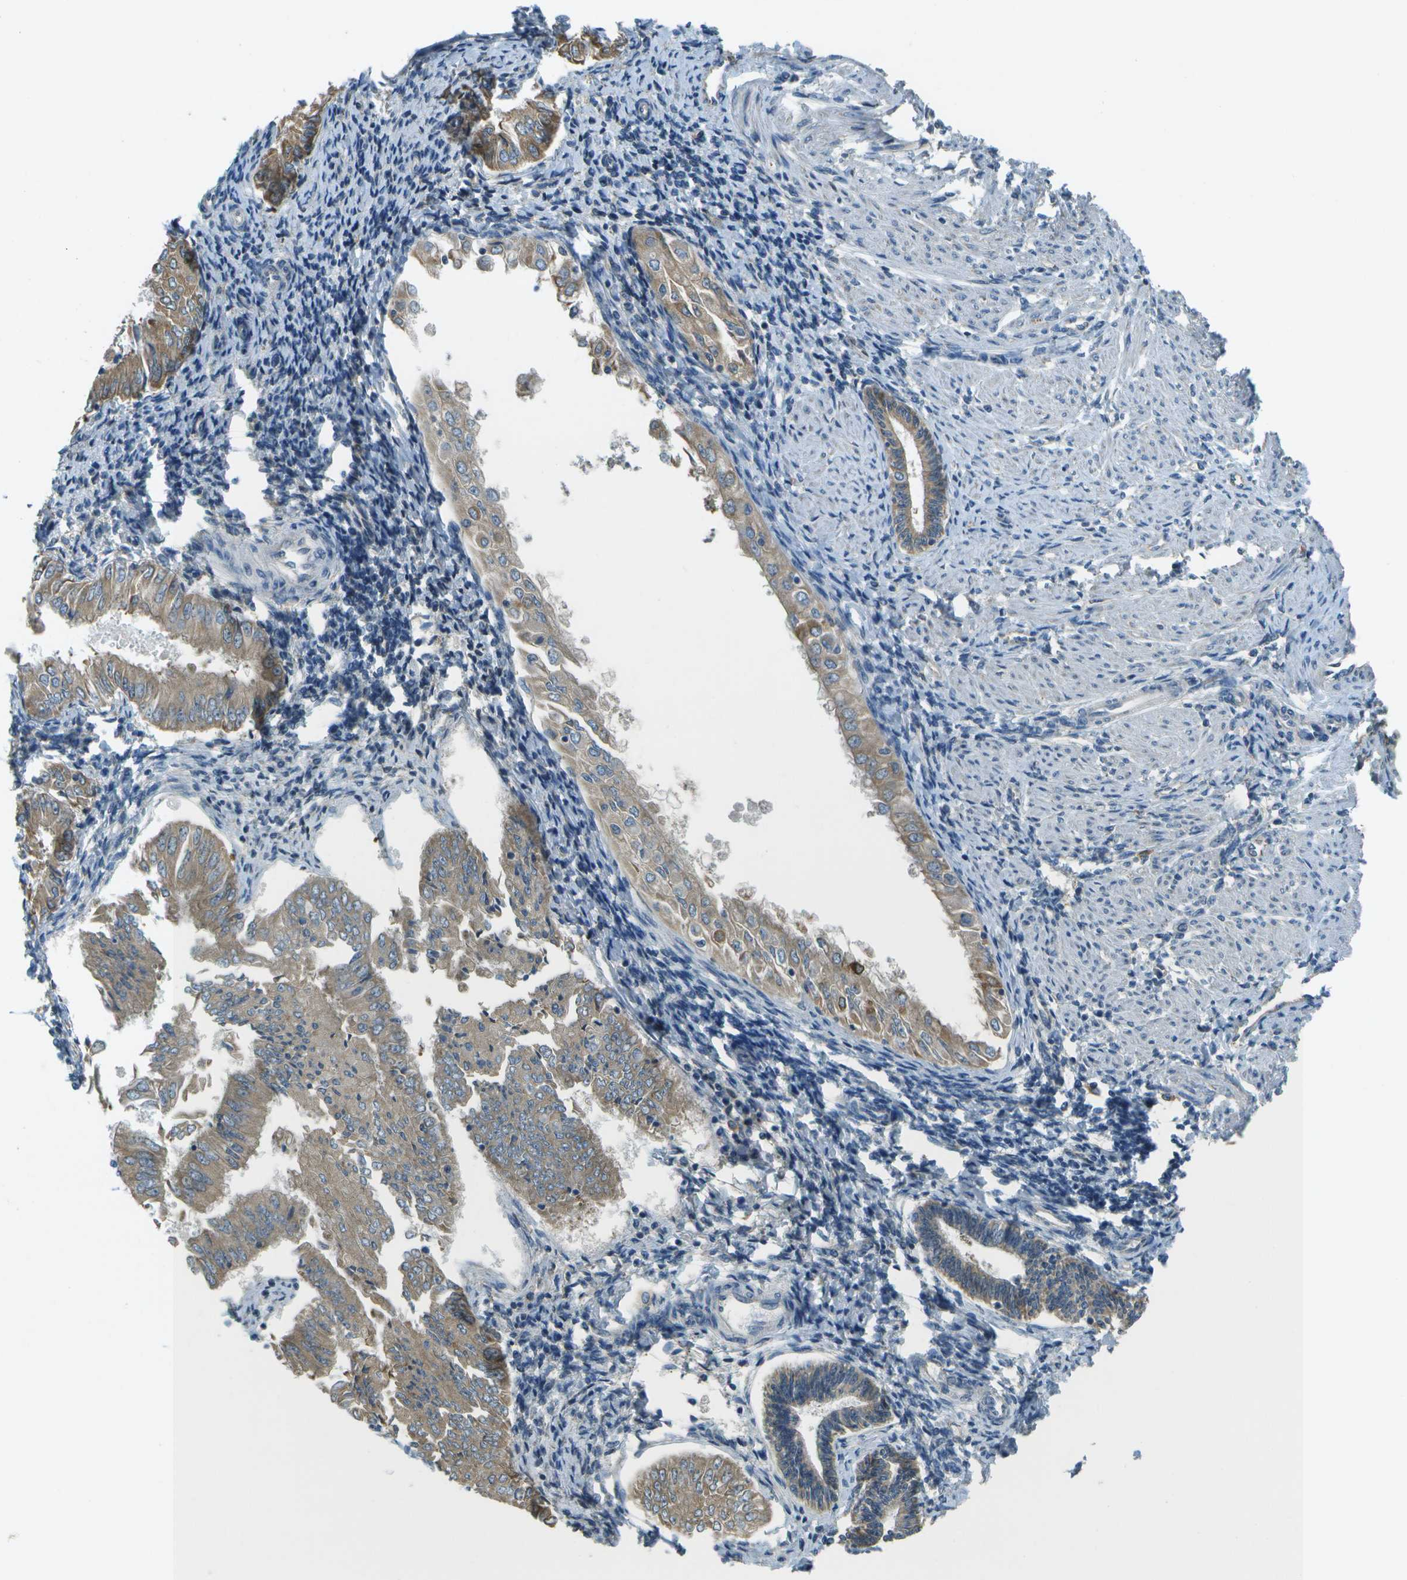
{"staining": {"intensity": "weak", "quantity": "<25%", "location": "cytoplasmic/membranous"}, "tissue": "endometrial cancer", "cell_type": "Tumor cells", "image_type": "cancer", "snomed": [{"axis": "morphology", "description": "Adenocarcinoma, NOS"}, {"axis": "topography", "description": "Endometrium"}], "caption": "DAB (3,3'-diaminobenzidine) immunohistochemical staining of endometrial adenocarcinoma reveals no significant positivity in tumor cells.", "gene": "SAMSN1", "patient": {"sex": "female", "age": 53}}